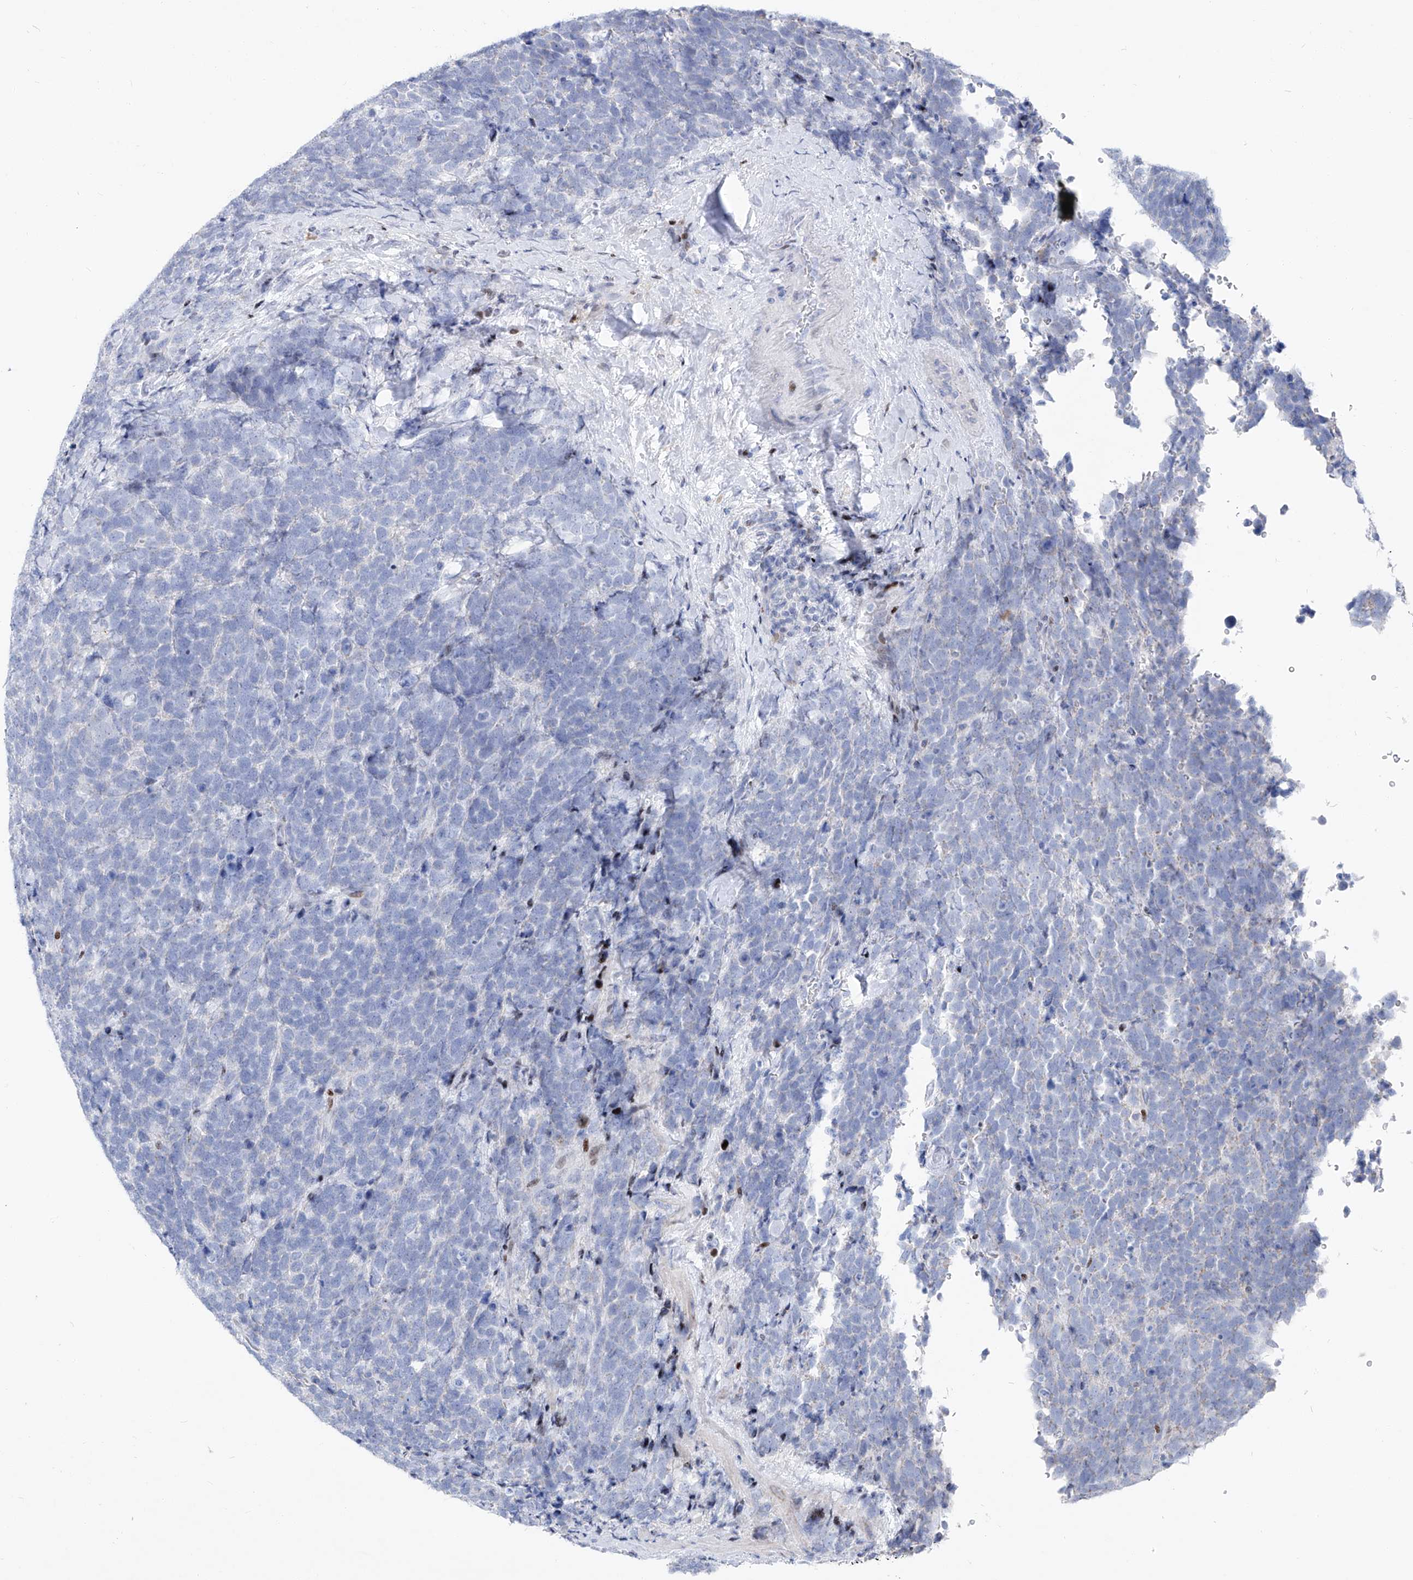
{"staining": {"intensity": "negative", "quantity": "none", "location": "none"}, "tissue": "urothelial cancer", "cell_type": "Tumor cells", "image_type": "cancer", "snomed": [{"axis": "morphology", "description": "Urothelial carcinoma, High grade"}, {"axis": "topography", "description": "Urinary bladder"}], "caption": "DAB immunohistochemical staining of human urothelial cancer displays no significant staining in tumor cells.", "gene": "FRS3", "patient": {"sex": "female", "age": 82}}